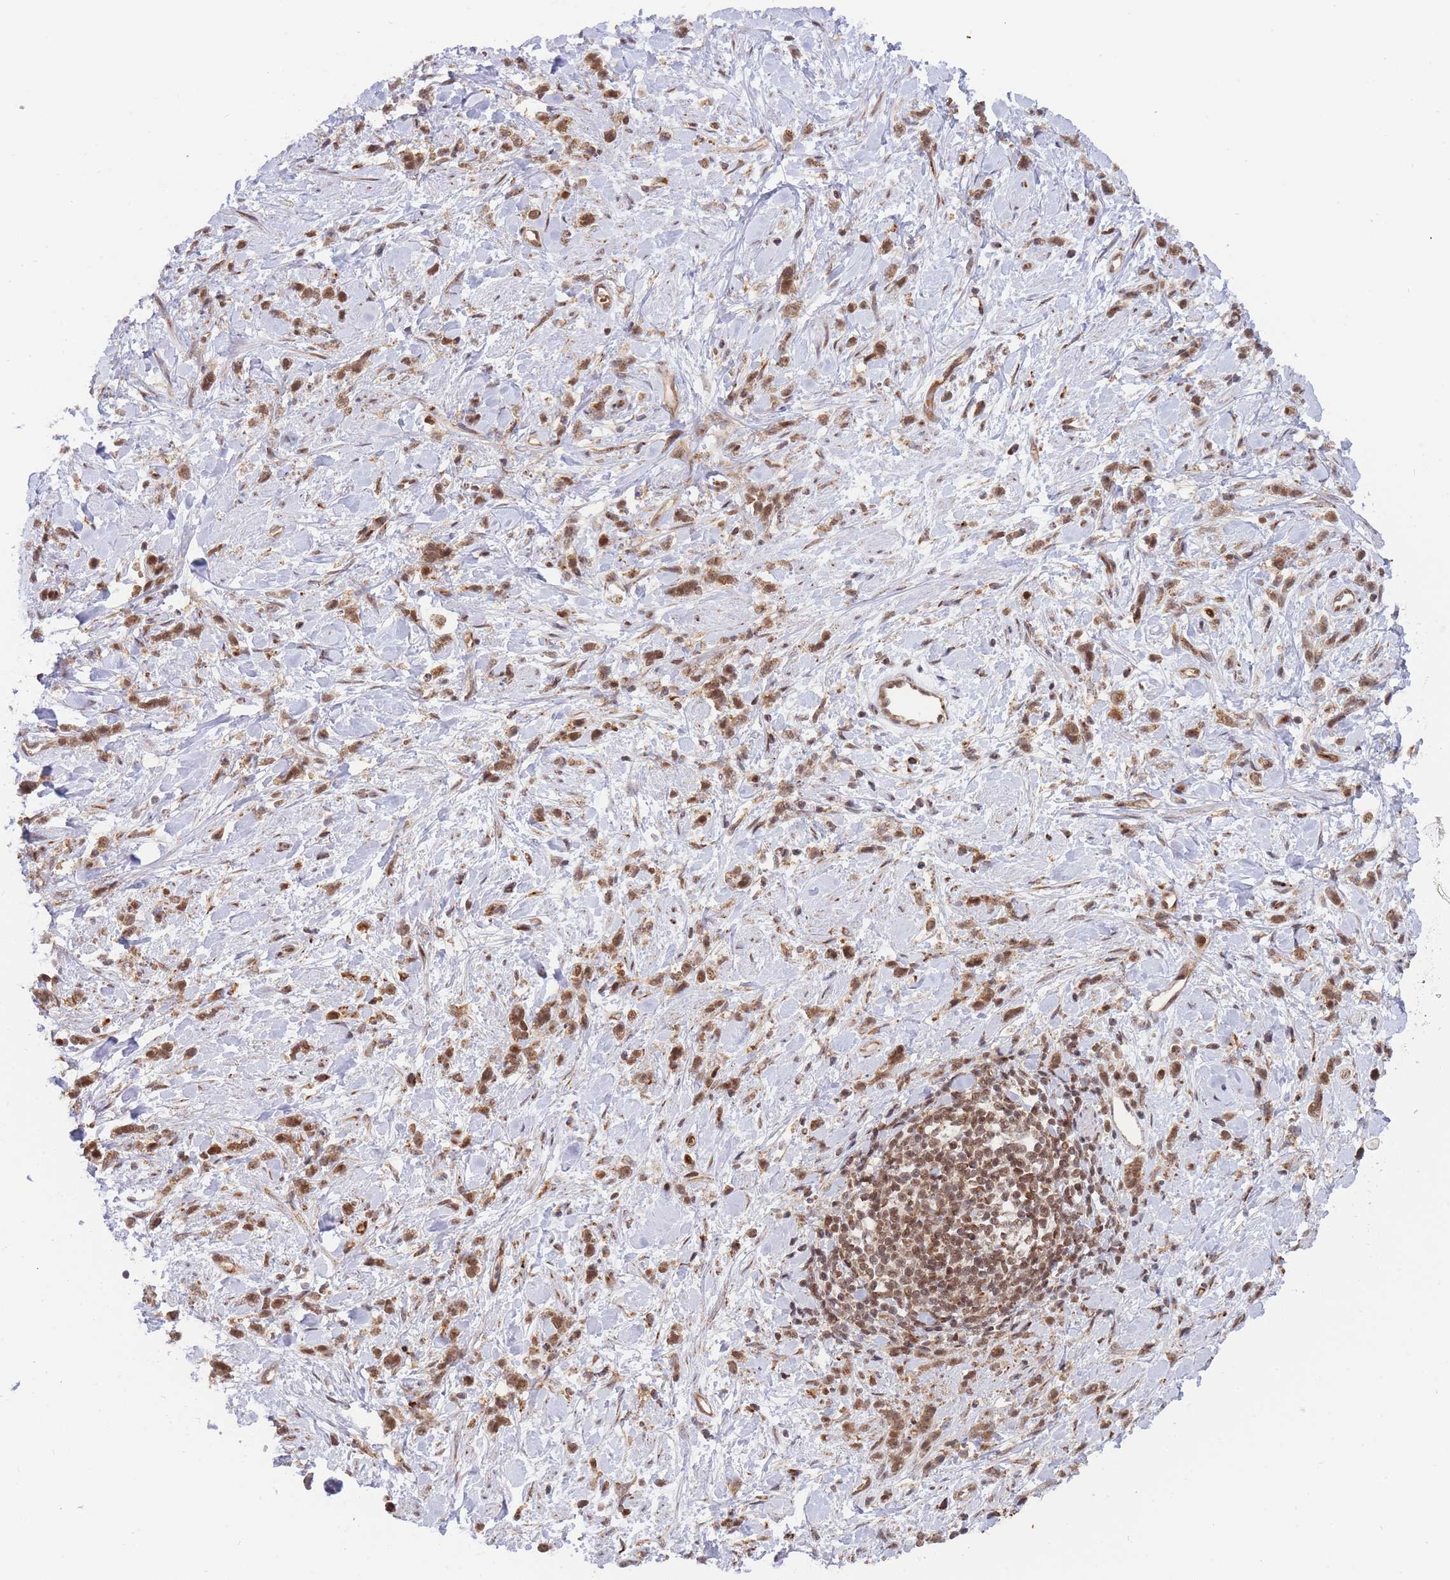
{"staining": {"intensity": "moderate", "quantity": ">75%", "location": "nuclear"}, "tissue": "stomach cancer", "cell_type": "Tumor cells", "image_type": "cancer", "snomed": [{"axis": "morphology", "description": "Adenocarcinoma, NOS"}, {"axis": "topography", "description": "Stomach"}], "caption": "This histopathology image shows immunohistochemistry staining of stomach cancer, with medium moderate nuclear expression in approximately >75% of tumor cells.", "gene": "BOD1L1", "patient": {"sex": "female", "age": 60}}